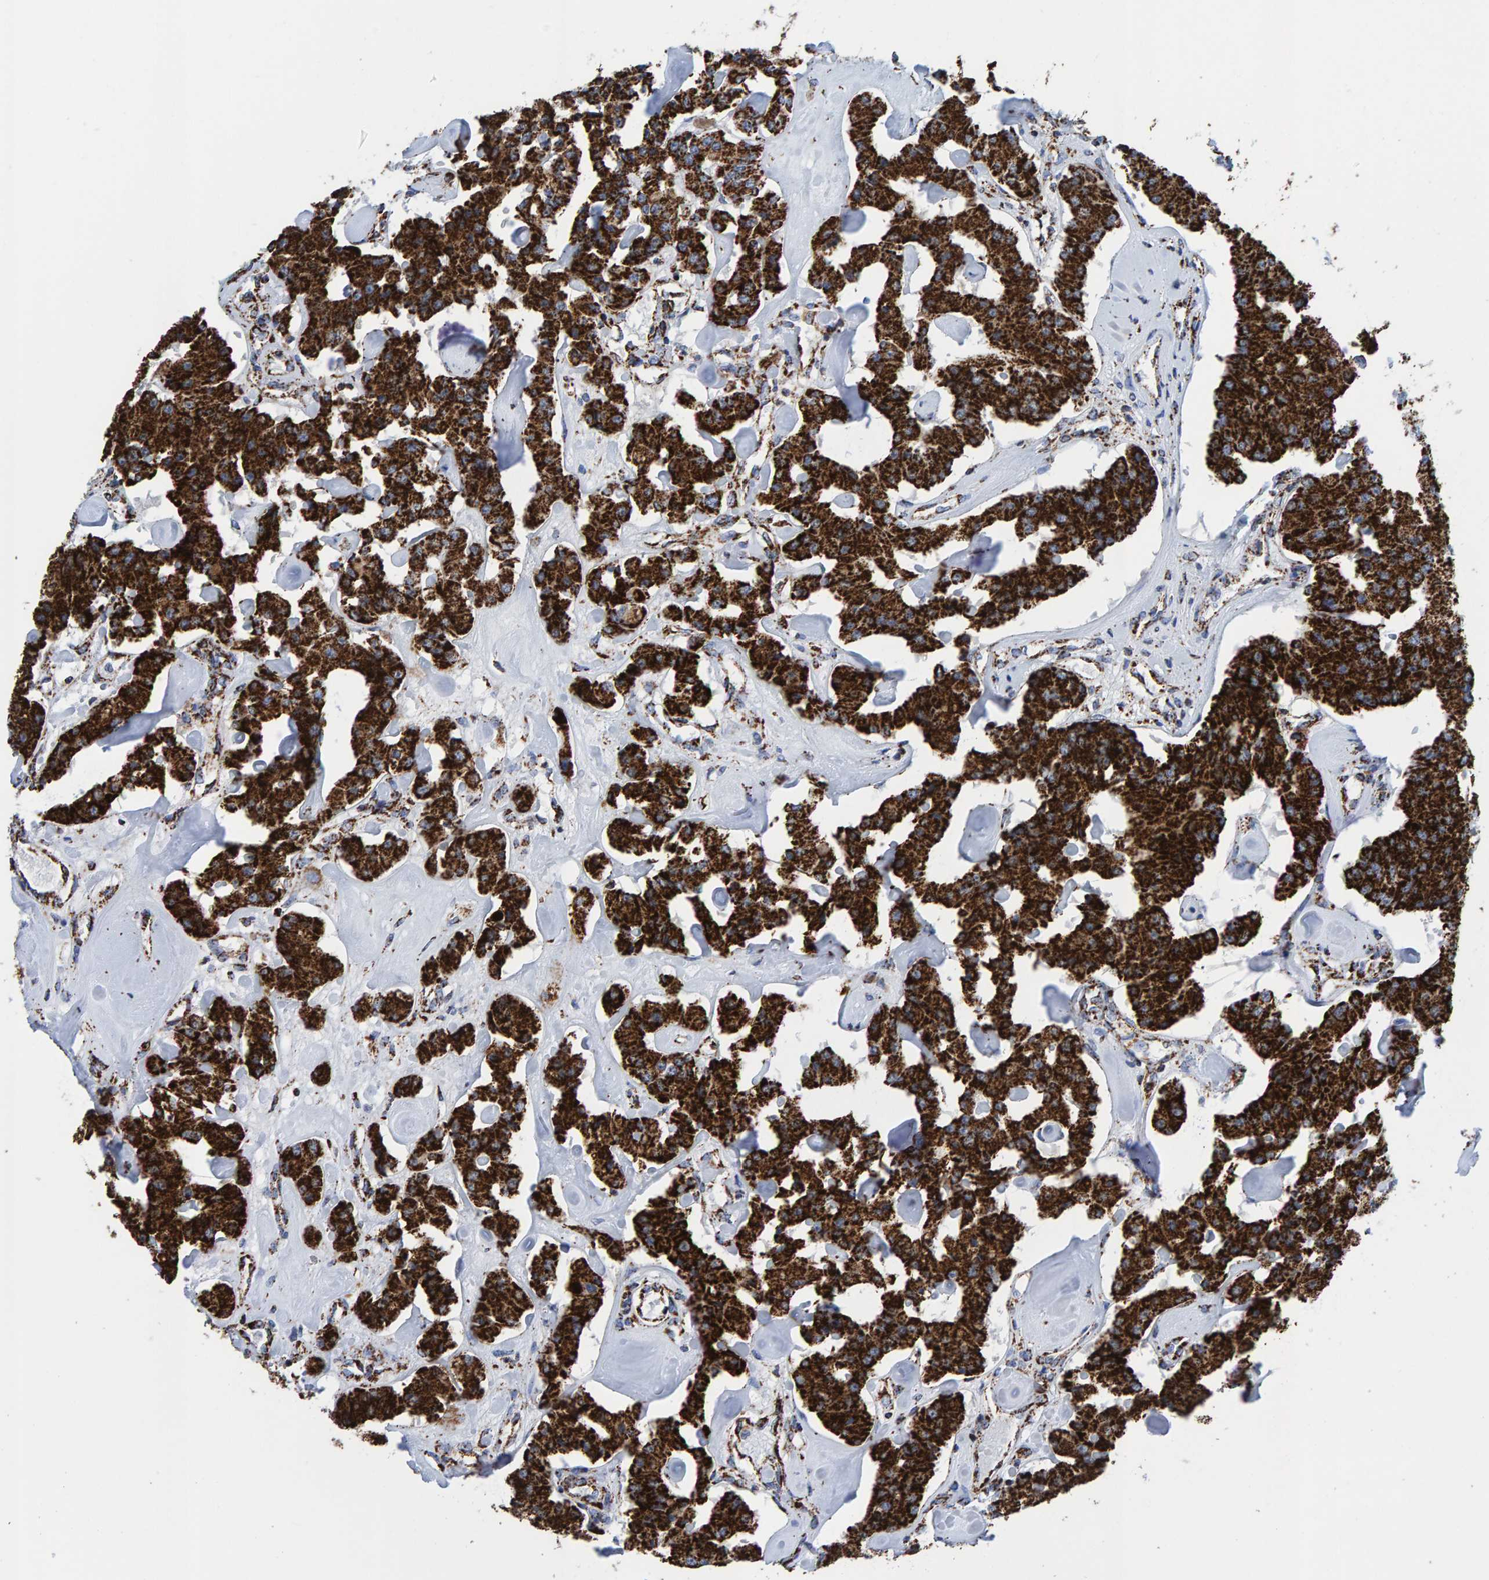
{"staining": {"intensity": "strong", "quantity": ">75%", "location": "cytoplasmic/membranous"}, "tissue": "carcinoid", "cell_type": "Tumor cells", "image_type": "cancer", "snomed": [{"axis": "morphology", "description": "Carcinoid, malignant, NOS"}, {"axis": "topography", "description": "Pancreas"}], "caption": "Immunohistochemical staining of carcinoid (malignant) reveals high levels of strong cytoplasmic/membranous staining in approximately >75% of tumor cells.", "gene": "ENSG00000262660", "patient": {"sex": "male", "age": 41}}